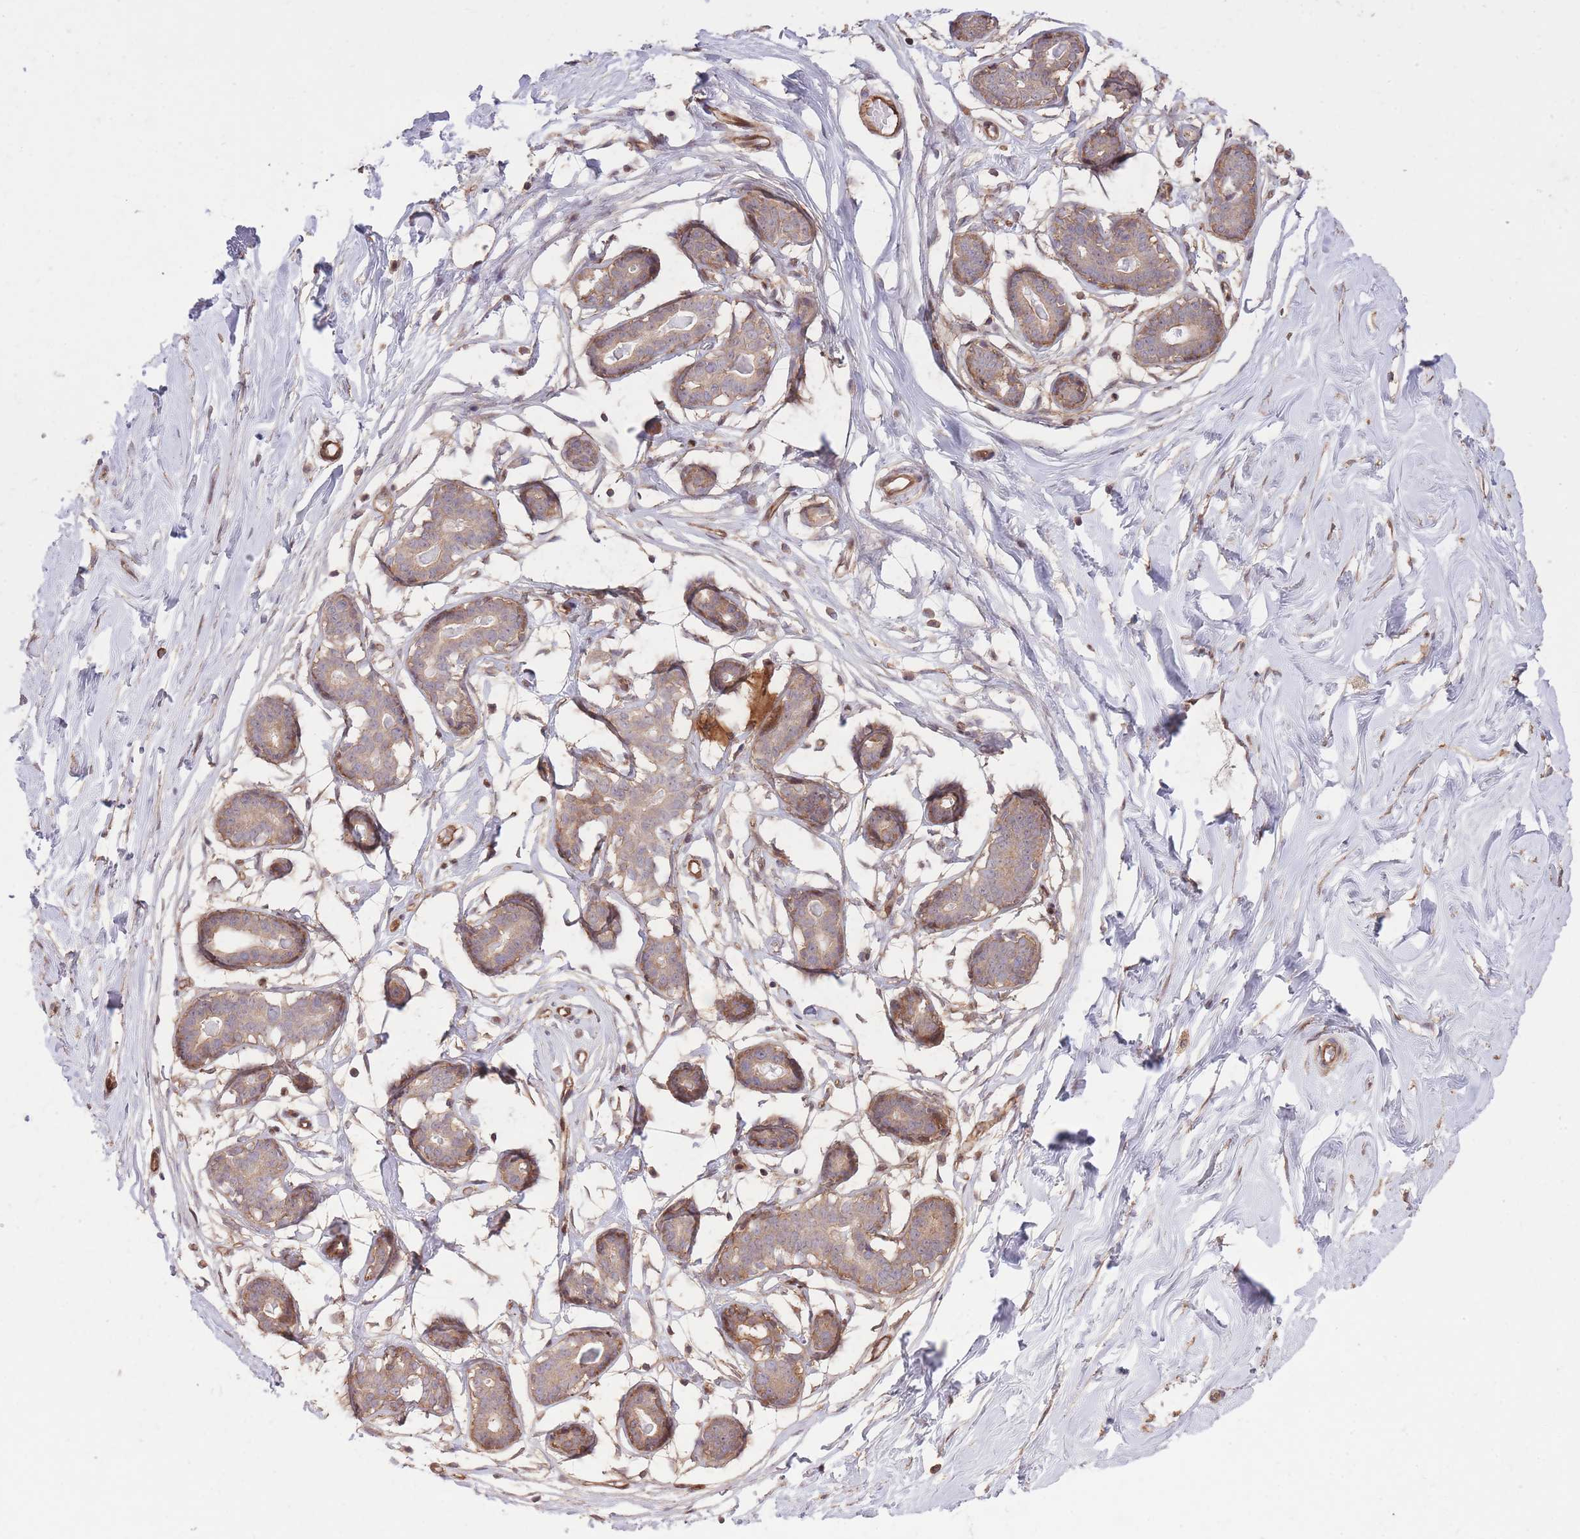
{"staining": {"intensity": "negative", "quantity": "none", "location": "none"}, "tissue": "breast", "cell_type": "Adipocytes", "image_type": "normal", "snomed": [{"axis": "morphology", "description": "Normal tissue, NOS"}, {"axis": "morphology", "description": "Adenoma, NOS"}, {"axis": "topography", "description": "Breast"}], "caption": "A high-resolution photomicrograph shows immunohistochemistry staining of benign breast, which displays no significant staining in adipocytes.", "gene": "PLD1", "patient": {"sex": "female", "age": 23}}